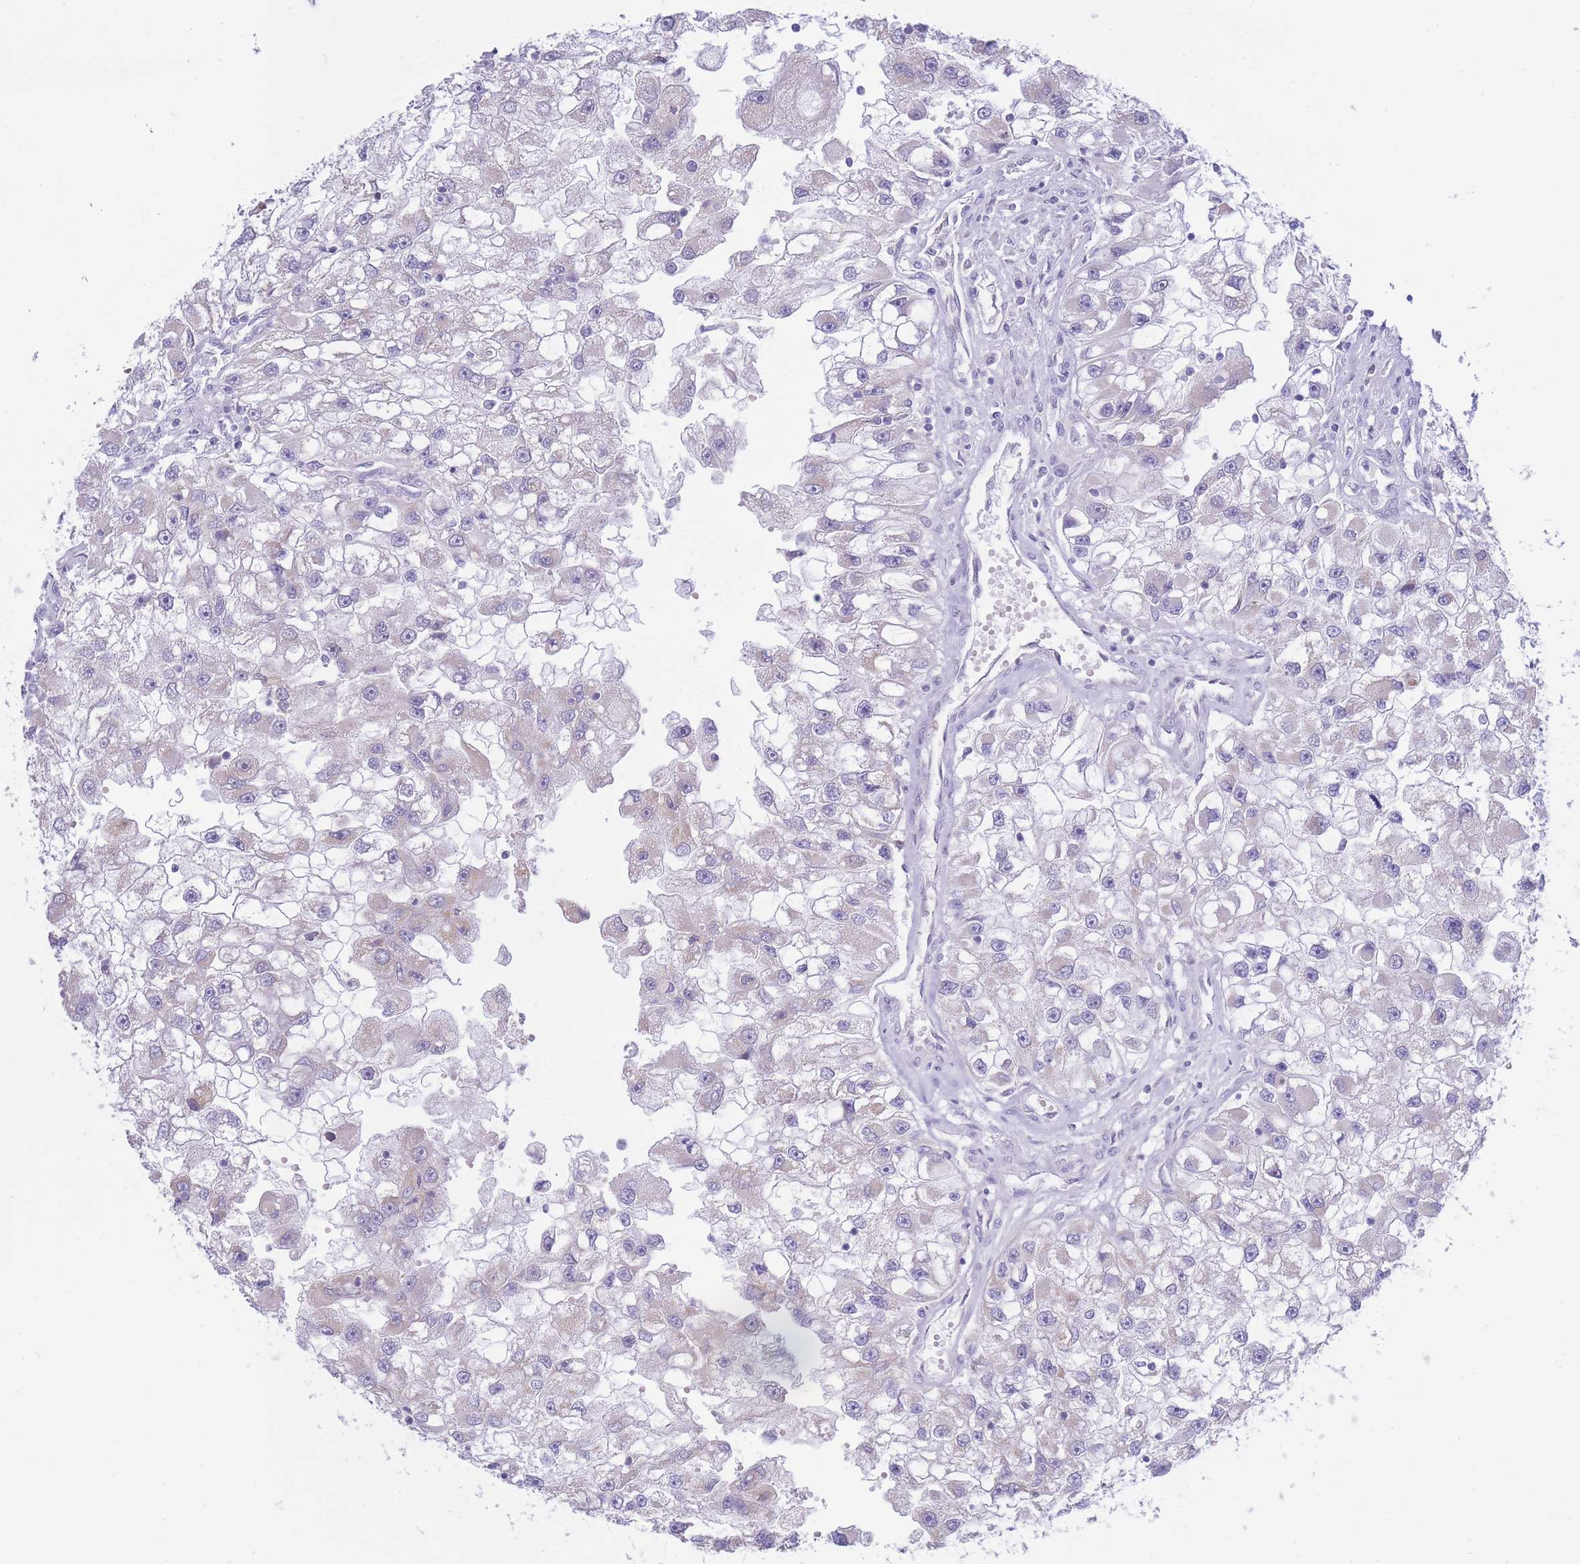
{"staining": {"intensity": "negative", "quantity": "none", "location": "none"}, "tissue": "renal cancer", "cell_type": "Tumor cells", "image_type": "cancer", "snomed": [{"axis": "morphology", "description": "Adenocarcinoma, NOS"}, {"axis": "topography", "description": "Kidney"}], "caption": "DAB immunohistochemical staining of human adenocarcinoma (renal) shows no significant expression in tumor cells.", "gene": "NANP", "patient": {"sex": "male", "age": 63}}